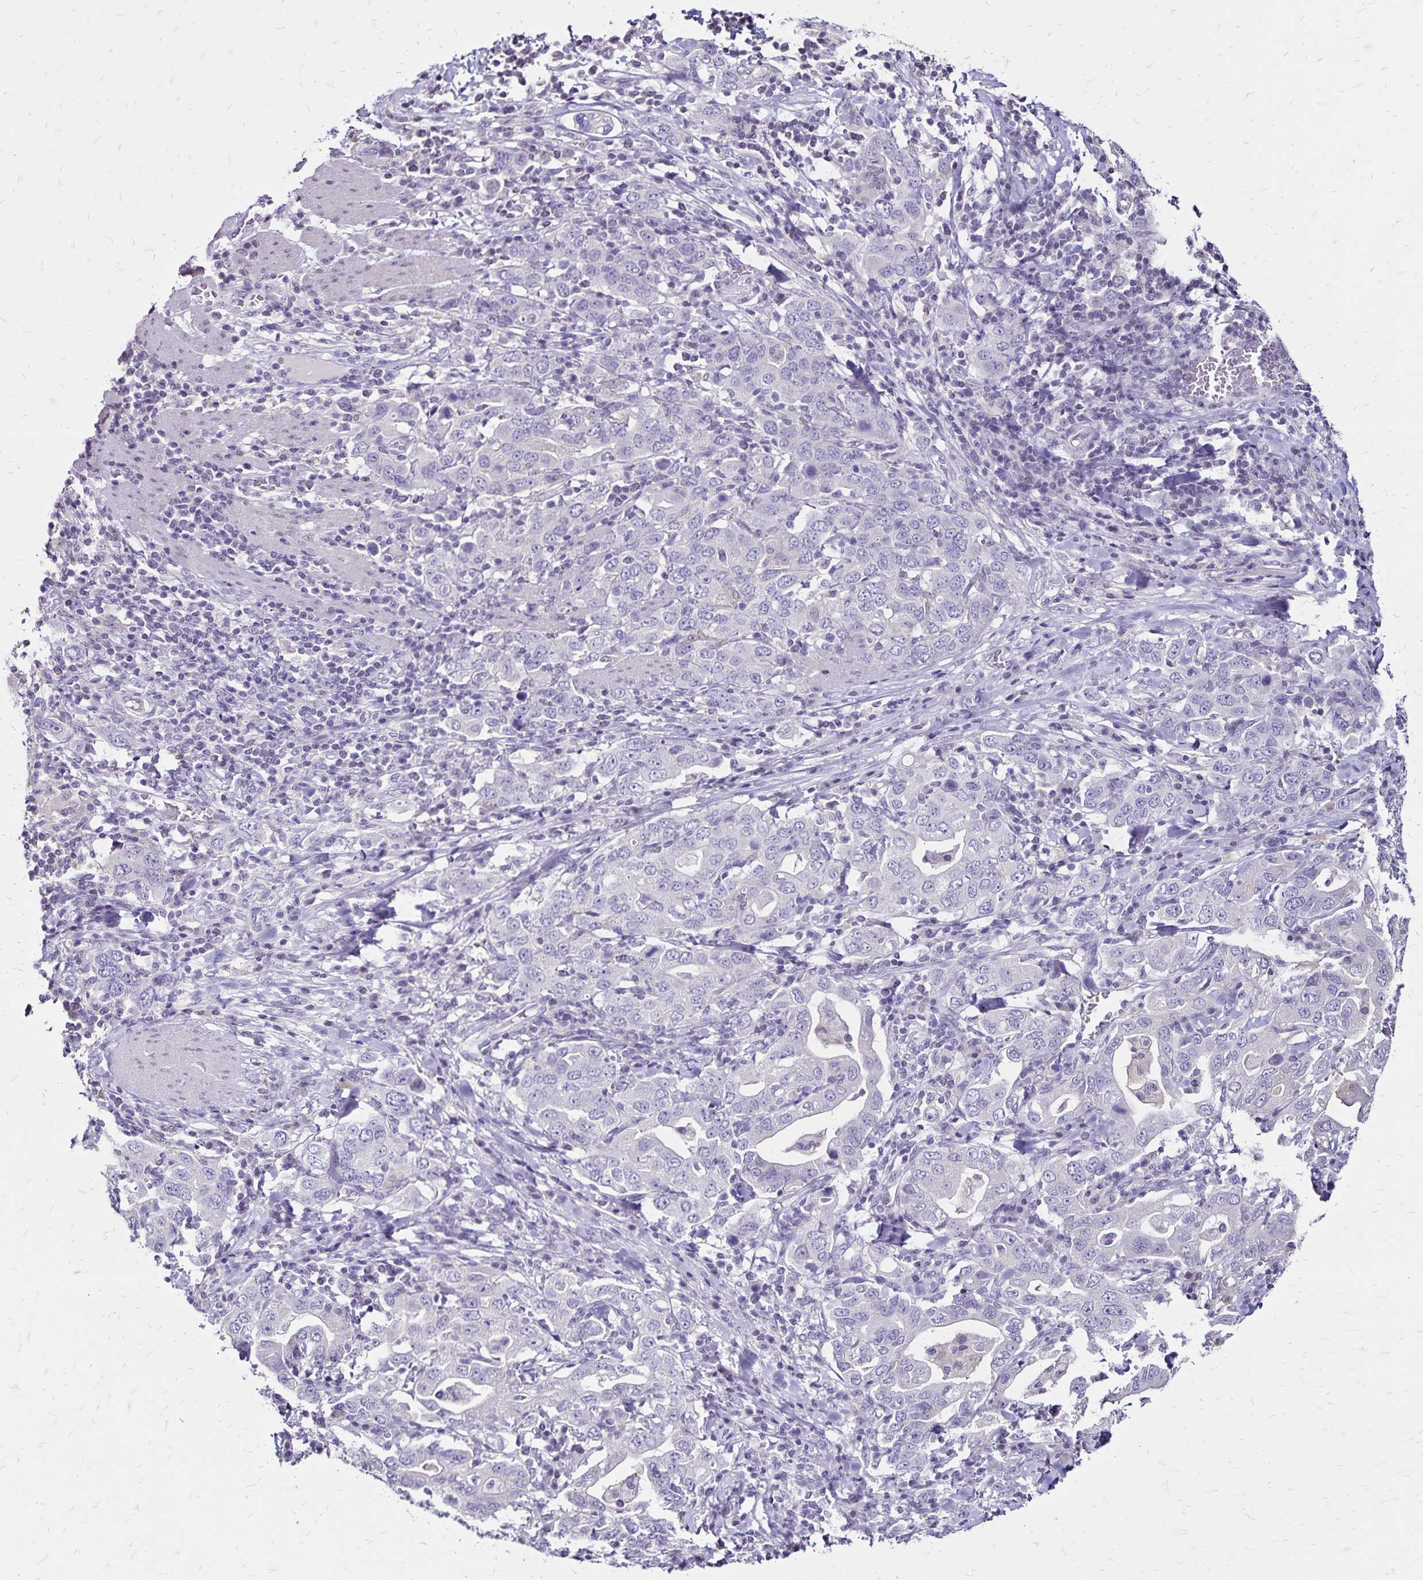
{"staining": {"intensity": "negative", "quantity": "none", "location": "none"}, "tissue": "stomach cancer", "cell_type": "Tumor cells", "image_type": "cancer", "snomed": [{"axis": "morphology", "description": "Adenocarcinoma, NOS"}, {"axis": "topography", "description": "Stomach, upper"}, {"axis": "topography", "description": "Stomach"}], "caption": "DAB immunohistochemical staining of human stomach cancer (adenocarcinoma) exhibits no significant expression in tumor cells.", "gene": "SH3GL3", "patient": {"sex": "male", "age": 62}}